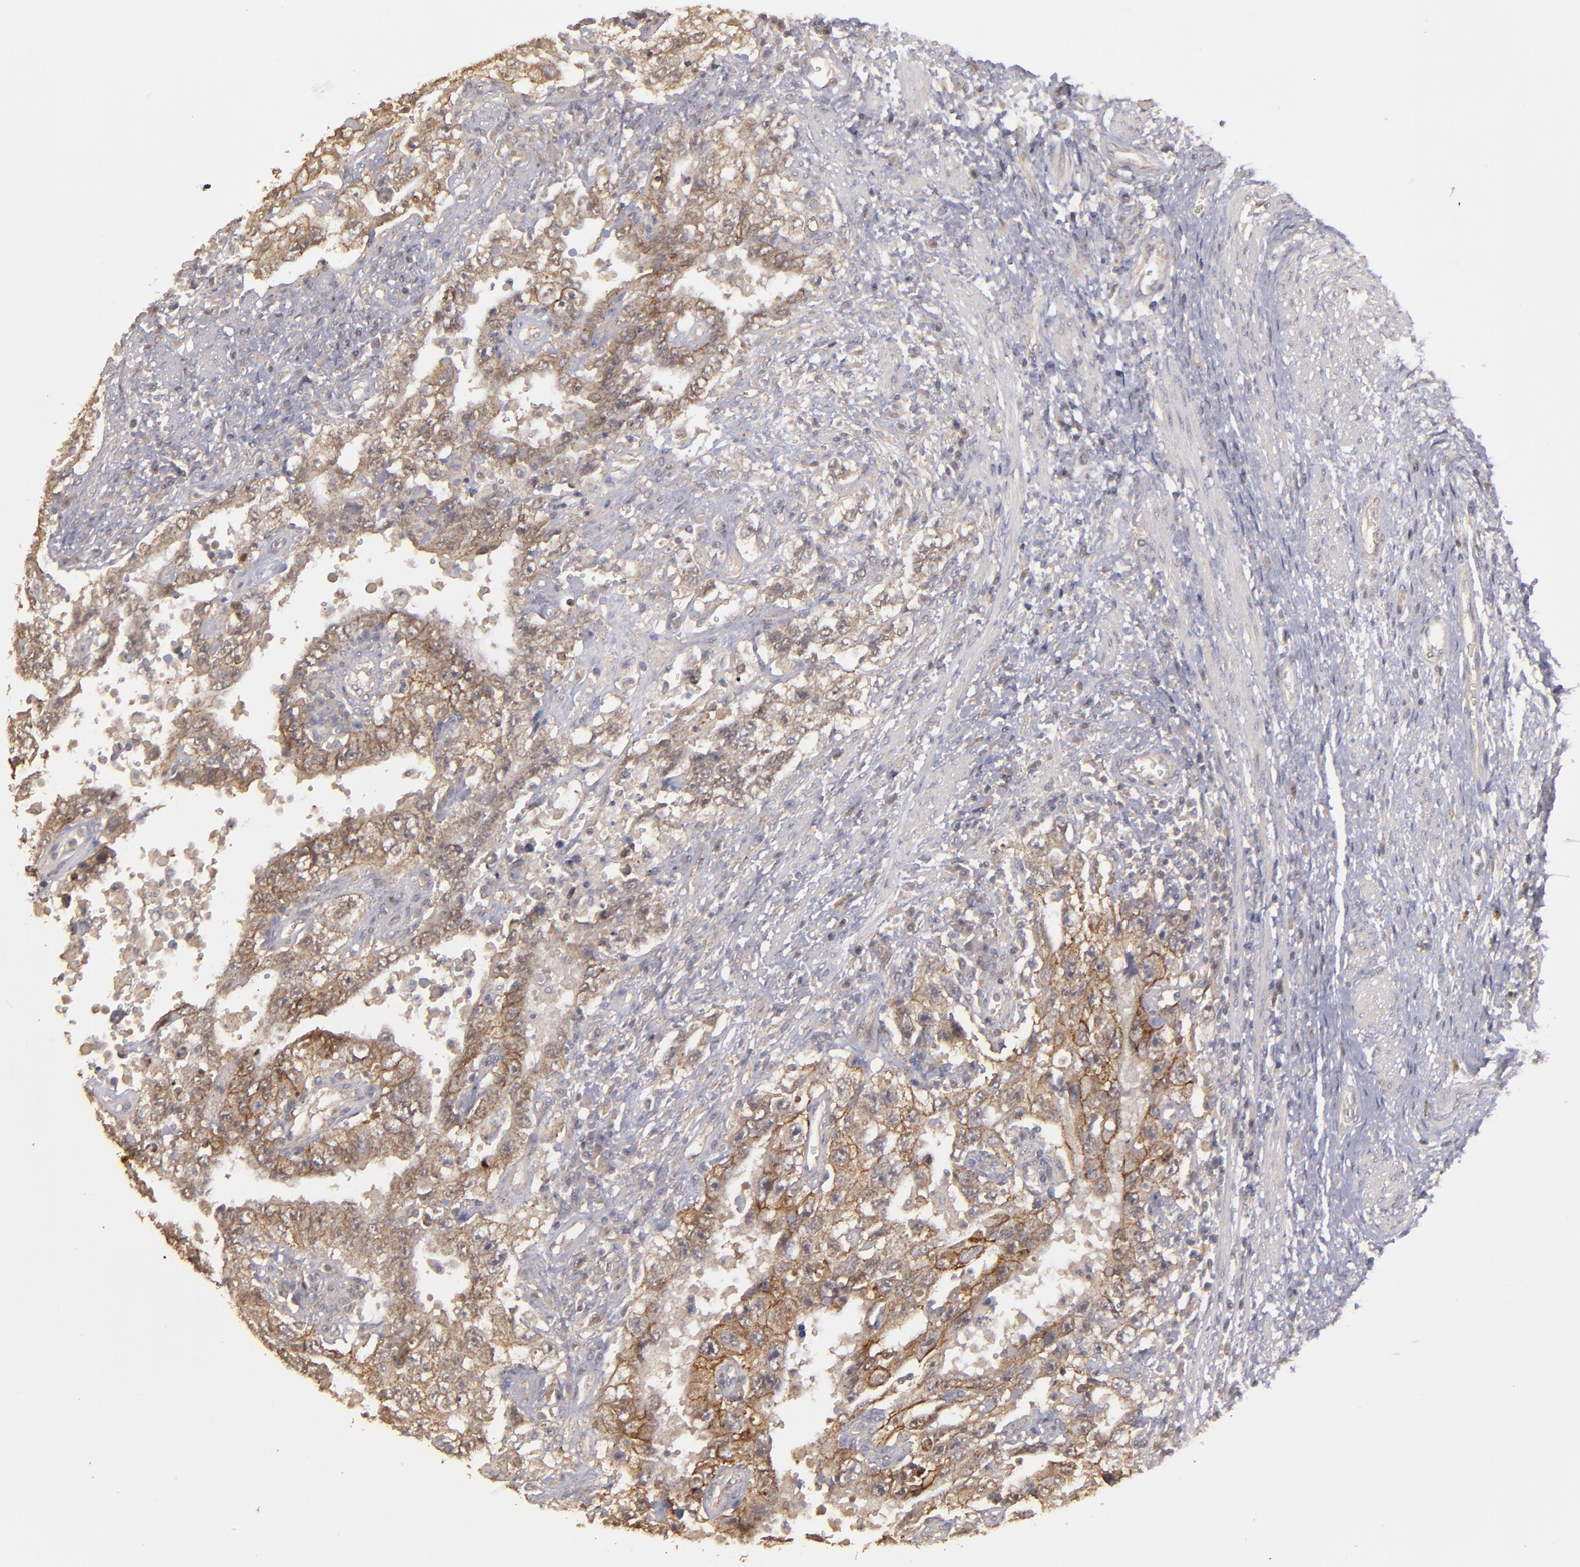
{"staining": {"intensity": "moderate", "quantity": "25%-75%", "location": "cytoplasmic/membranous"}, "tissue": "testis cancer", "cell_type": "Tumor cells", "image_type": "cancer", "snomed": [{"axis": "morphology", "description": "Carcinoma, Embryonal, NOS"}, {"axis": "topography", "description": "Testis"}], "caption": "The immunohistochemical stain shows moderate cytoplasmic/membranous positivity in tumor cells of testis cancer tissue.", "gene": "FAT1", "patient": {"sex": "male", "age": 26}}